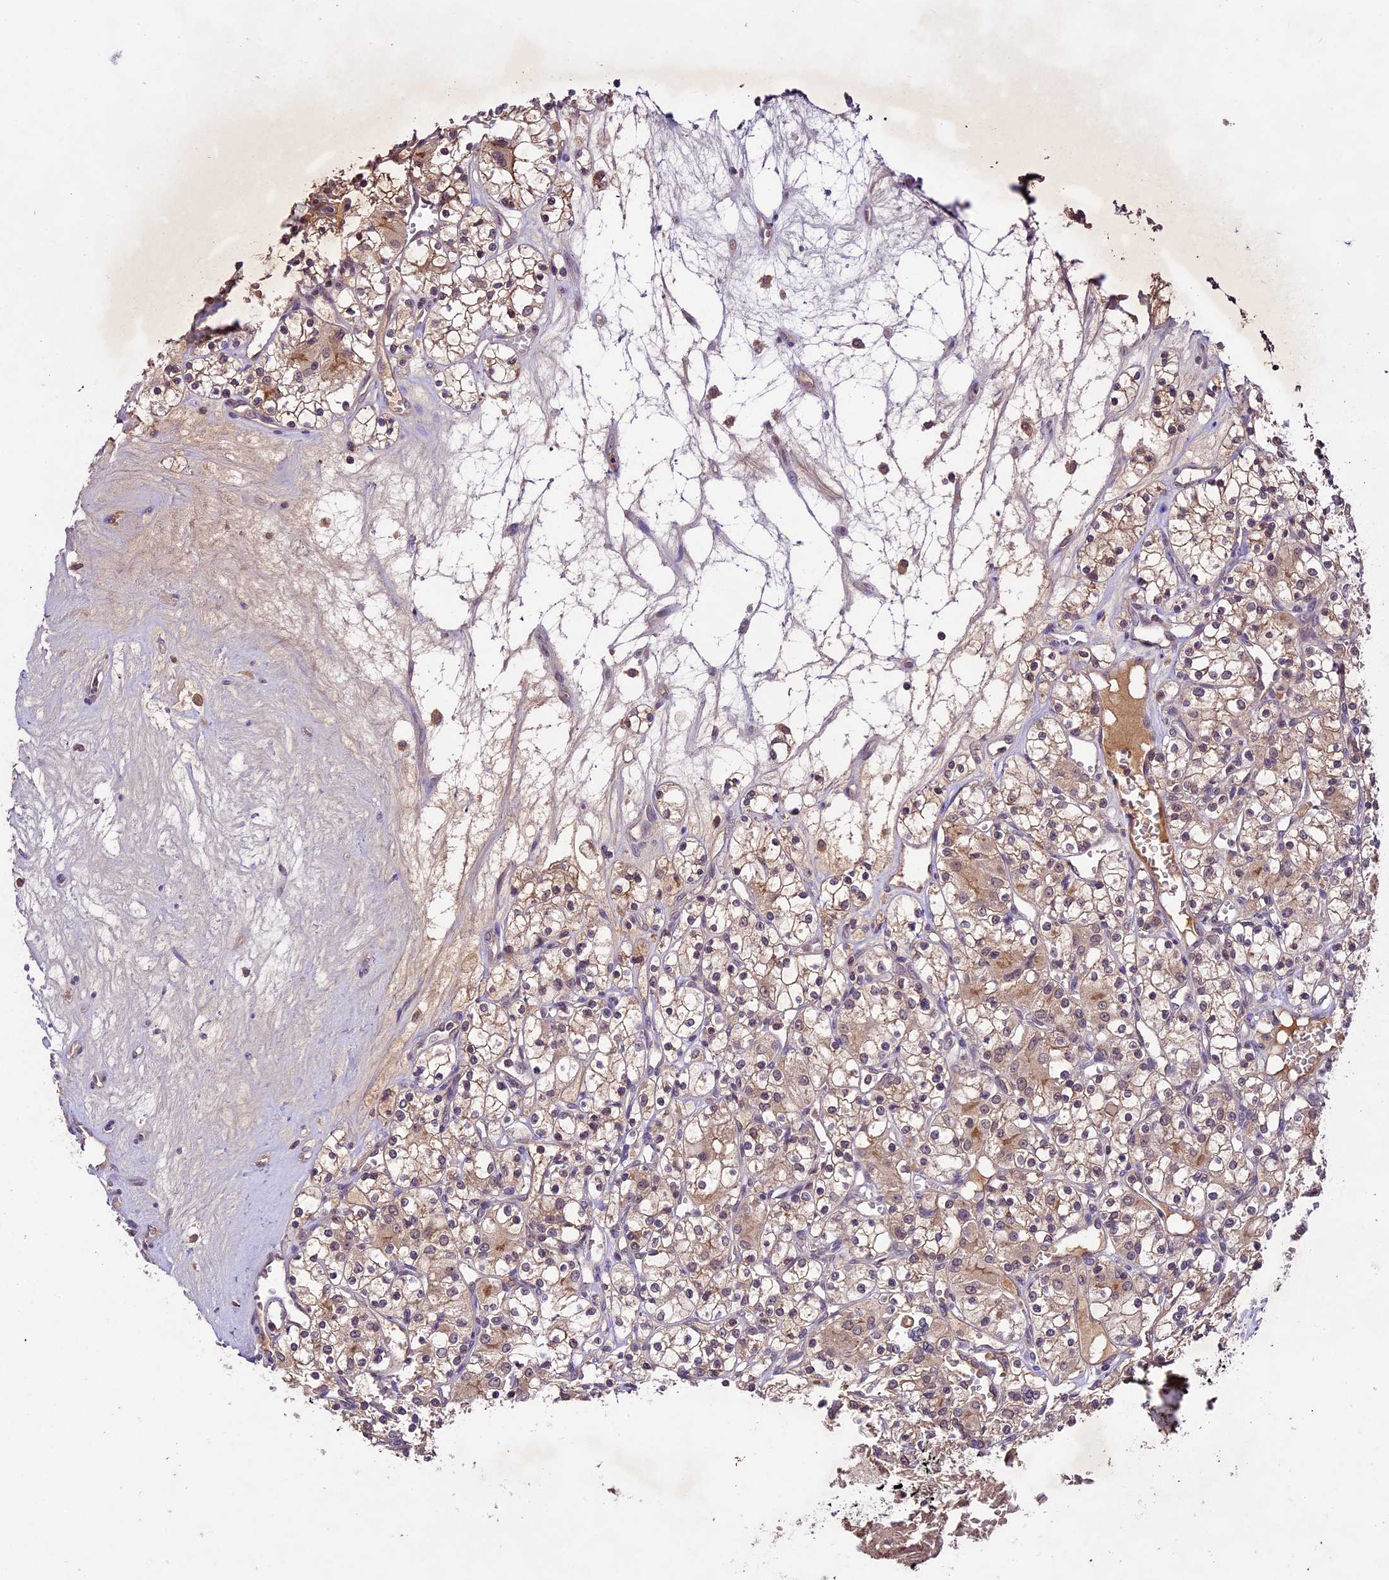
{"staining": {"intensity": "weak", "quantity": "25%-75%", "location": "cytoplasmic/membranous,nuclear"}, "tissue": "renal cancer", "cell_type": "Tumor cells", "image_type": "cancer", "snomed": [{"axis": "morphology", "description": "Adenocarcinoma, NOS"}, {"axis": "topography", "description": "Kidney"}], "caption": "Protein expression analysis of renal cancer demonstrates weak cytoplasmic/membranous and nuclear positivity in about 25%-75% of tumor cells.", "gene": "ATP10A", "patient": {"sex": "female", "age": 59}}